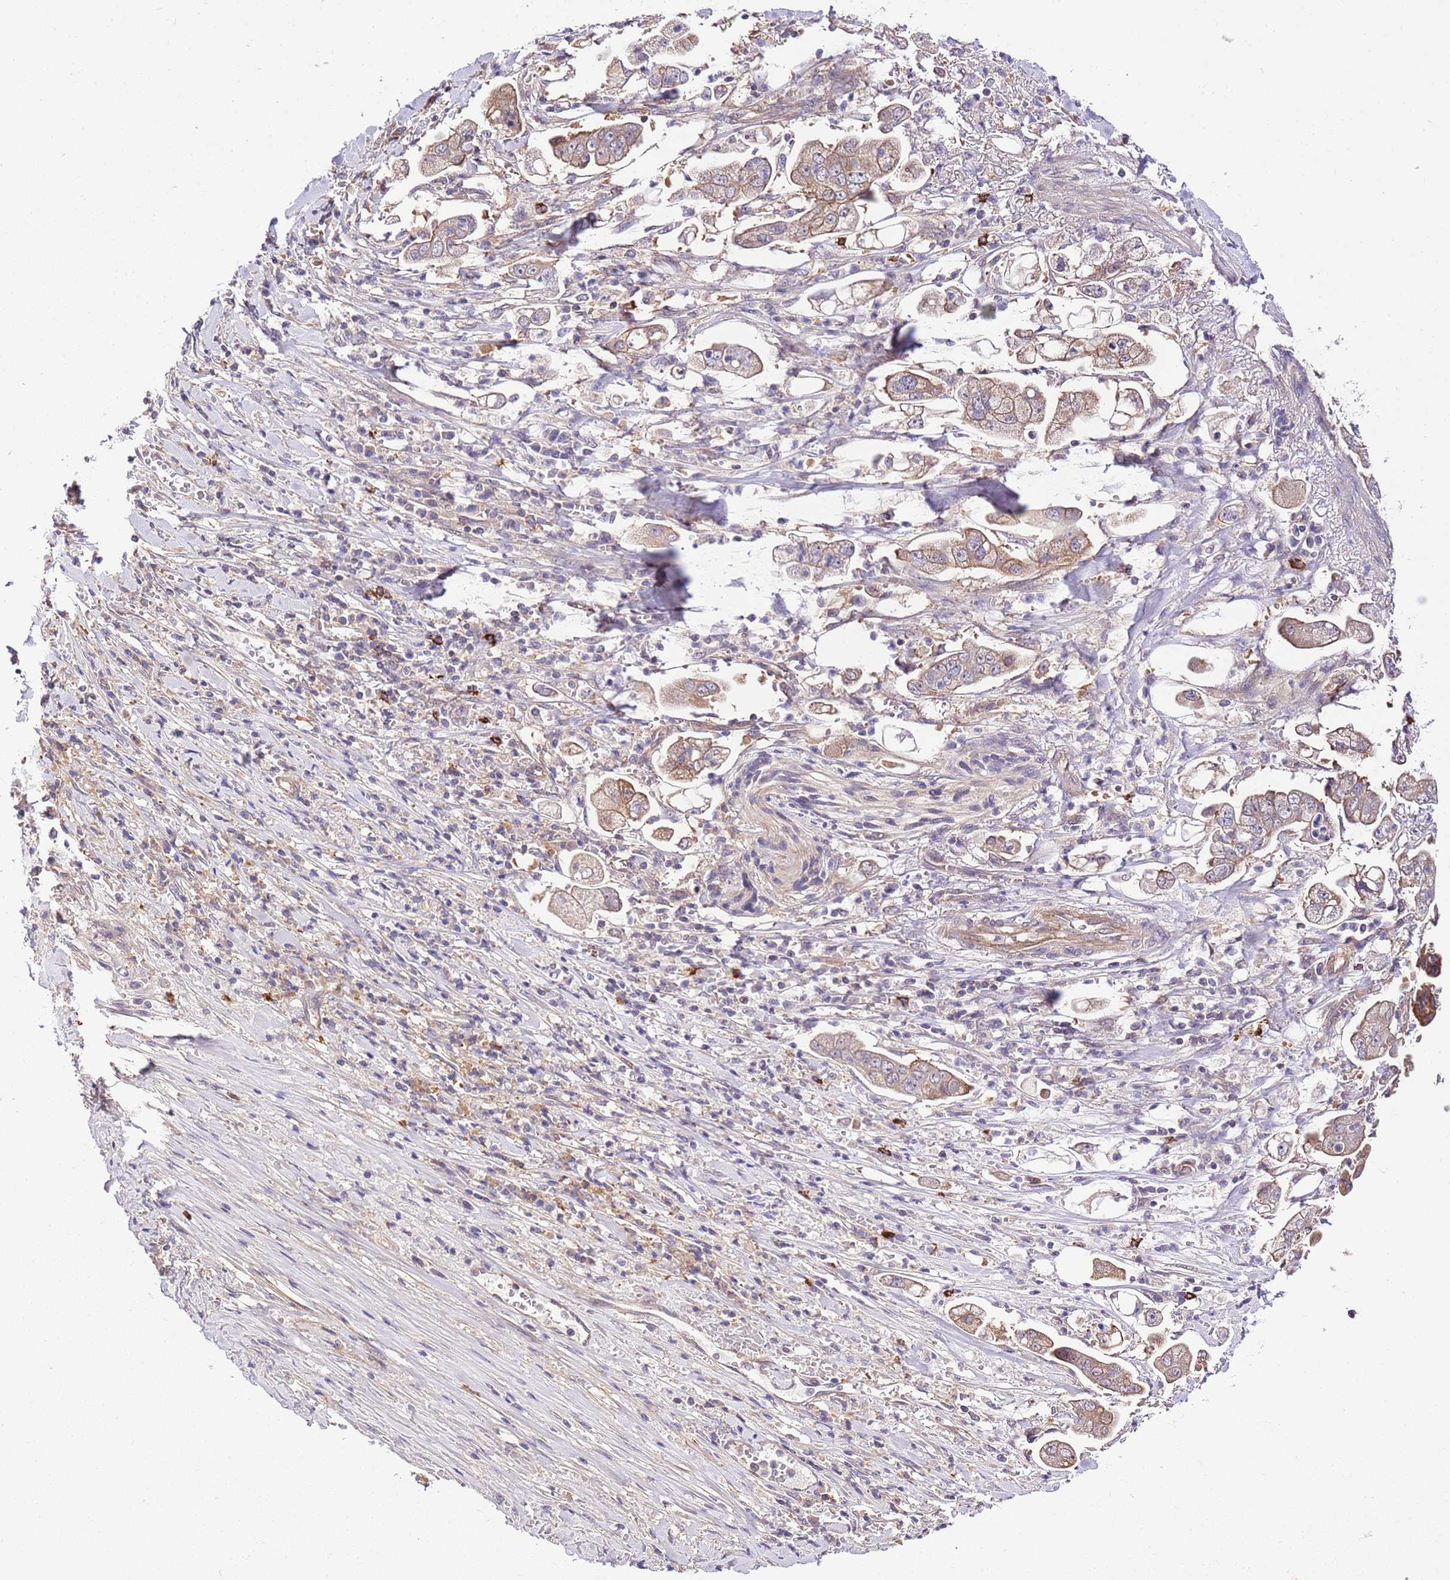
{"staining": {"intensity": "moderate", "quantity": ">75%", "location": "cytoplasmic/membranous"}, "tissue": "stomach cancer", "cell_type": "Tumor cells", "image_type": "cancer", "snomed": [{"axis": "morphology", "description": "Adenocarcinoma, NOS"}, {"axis": "topography", "description": "Stomach"}], "caption": "Human stomach cancer (adenocarcinoma) stained with a protein marker exhibits moderate staining in tumor cells.", "gene": "DONSON", "patient": {"sex": "male", "age": 62}}